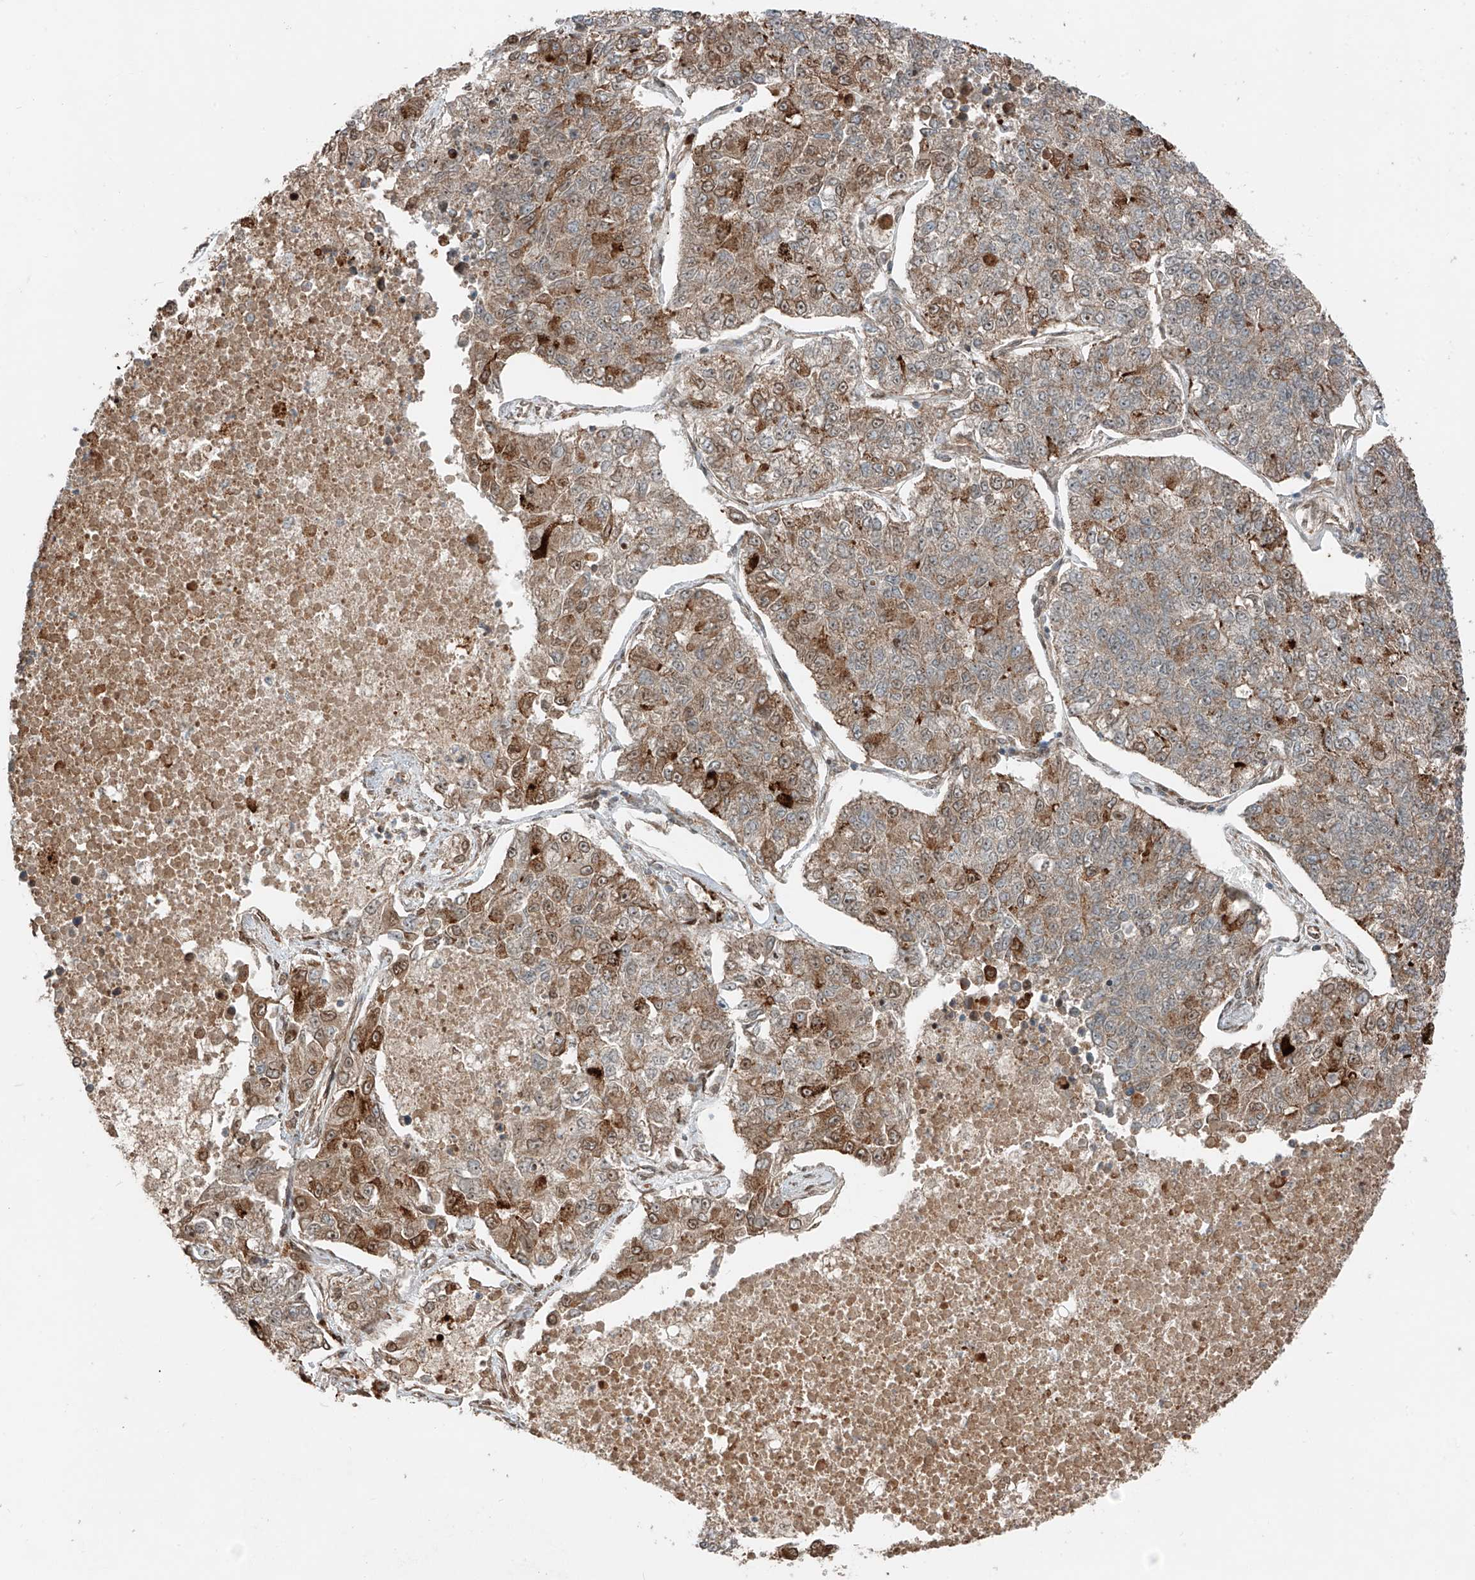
{"staining": {"intensity": "moderate", "quantity": "25%-75%", "location": "cytoplasmic/membranous"}, "tissue": "lung cancer", "cell_type": "Tumor cells", "image_type": "cancer", "snomed": [{"axis": "morphology", "description": "Adenocarcinoma, NOS"}, {"axis": "topography", "description": "Lung"}], "caption": "Immunohistochemistry (IHC) of adenocarcinoma (lung) reveals medium levels of moderate cytoplasmic/membranous staining in about 25%-75% of tumor cells.", "gene": "CEP162", "patient": {"sex": "male", "age": 49}}